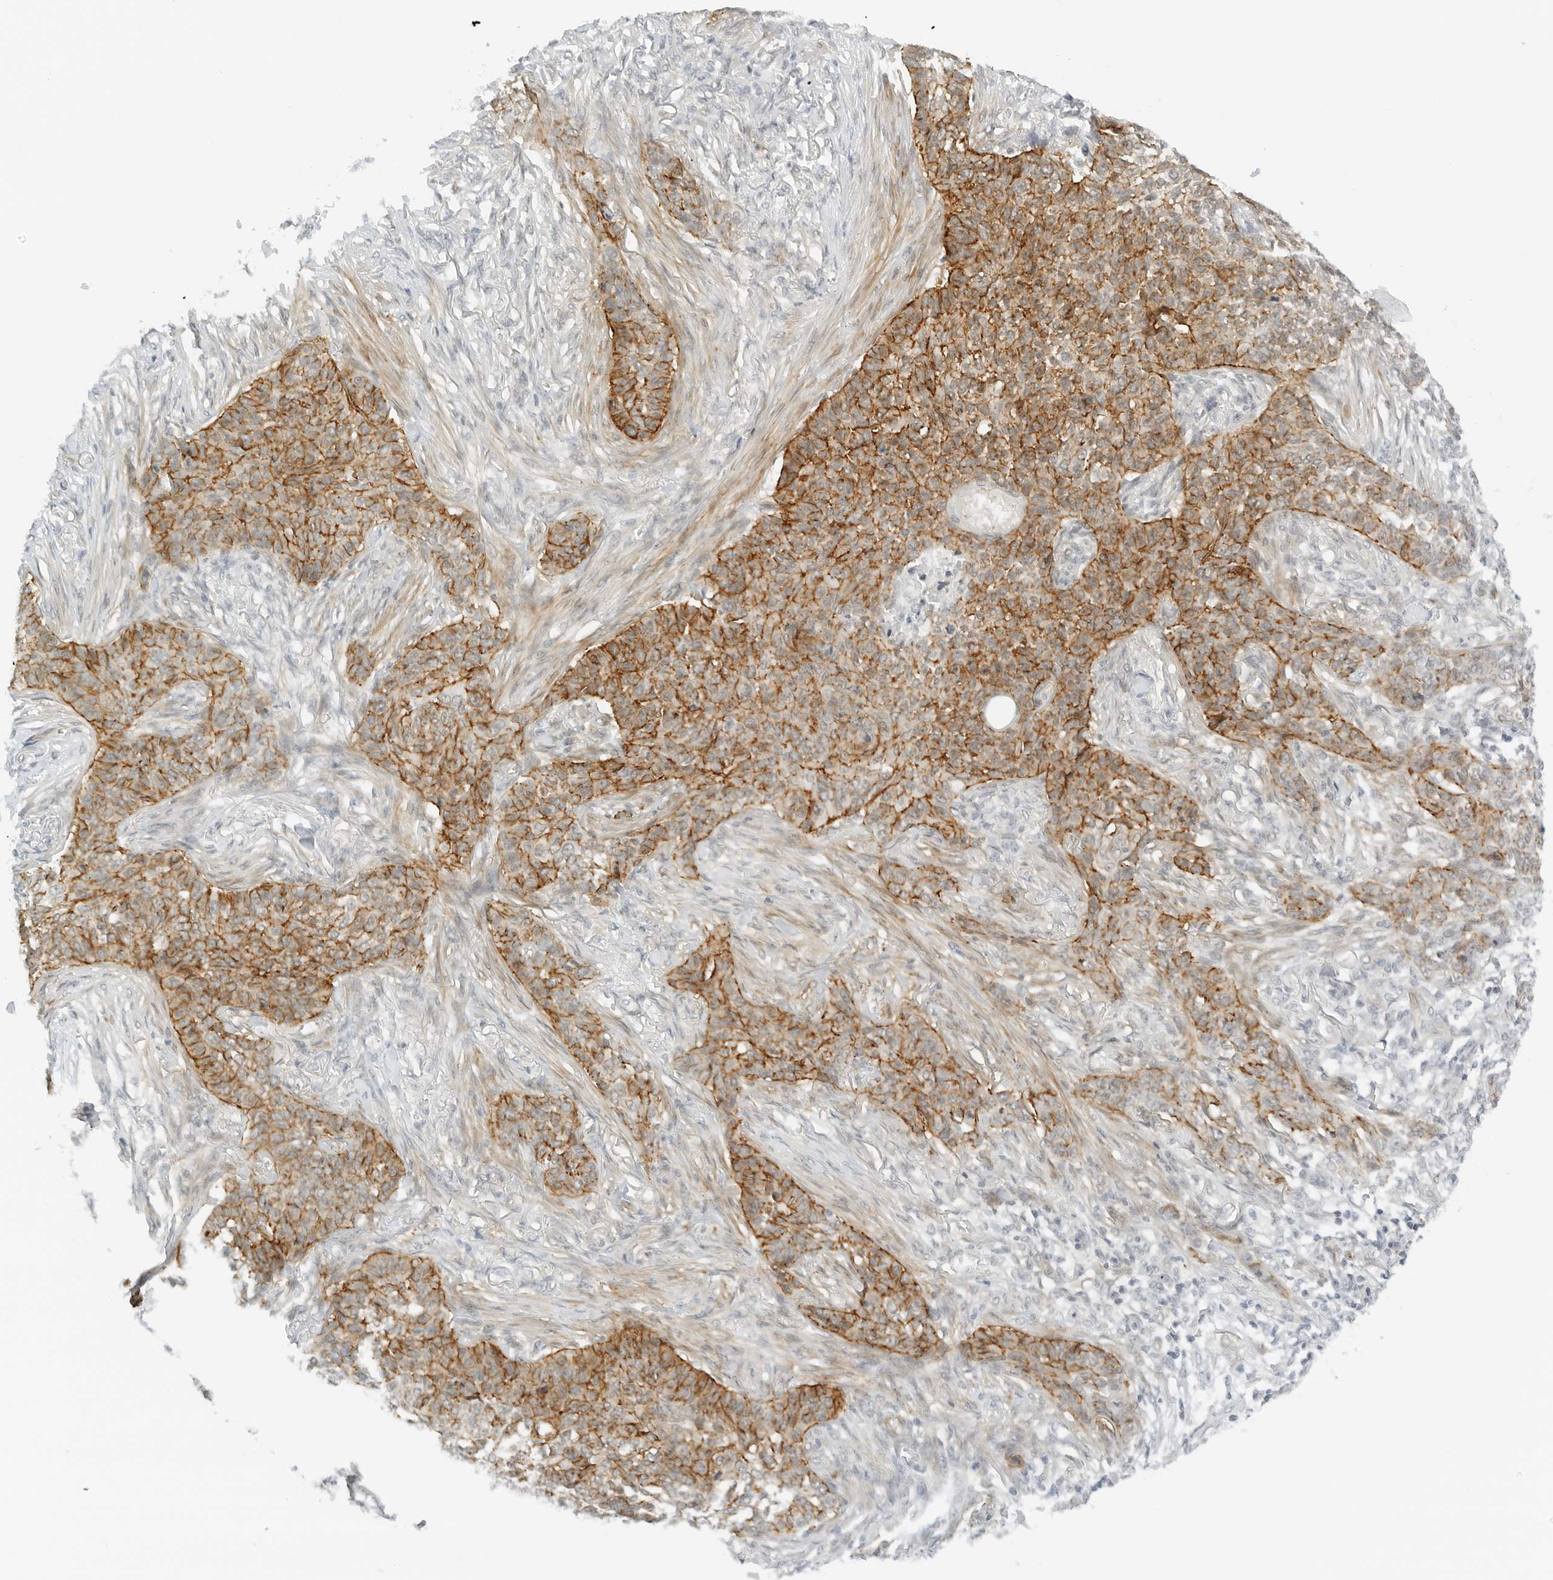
{"staining": {"intensity": "strong", "quantity": ">75%", "location": "cytoplasmic/membranous"}, "tissue": "skin cancer", "cell_type": "Tumor cells", "image_type": "cancer", "snomed": [{"axis": "morphology", "description": "Basal cell carcinoma"}, {"axis": "topography", "description": "Skin"}], "caption": "This is a micrograph of immunohistochemistry staining of basal cell carcinoma (skin), which shows strong expression in the cytoplasmic/membranous of tumor cells.", "gene": "NEO1", "patient": {"sex": "male", "age": 85}}